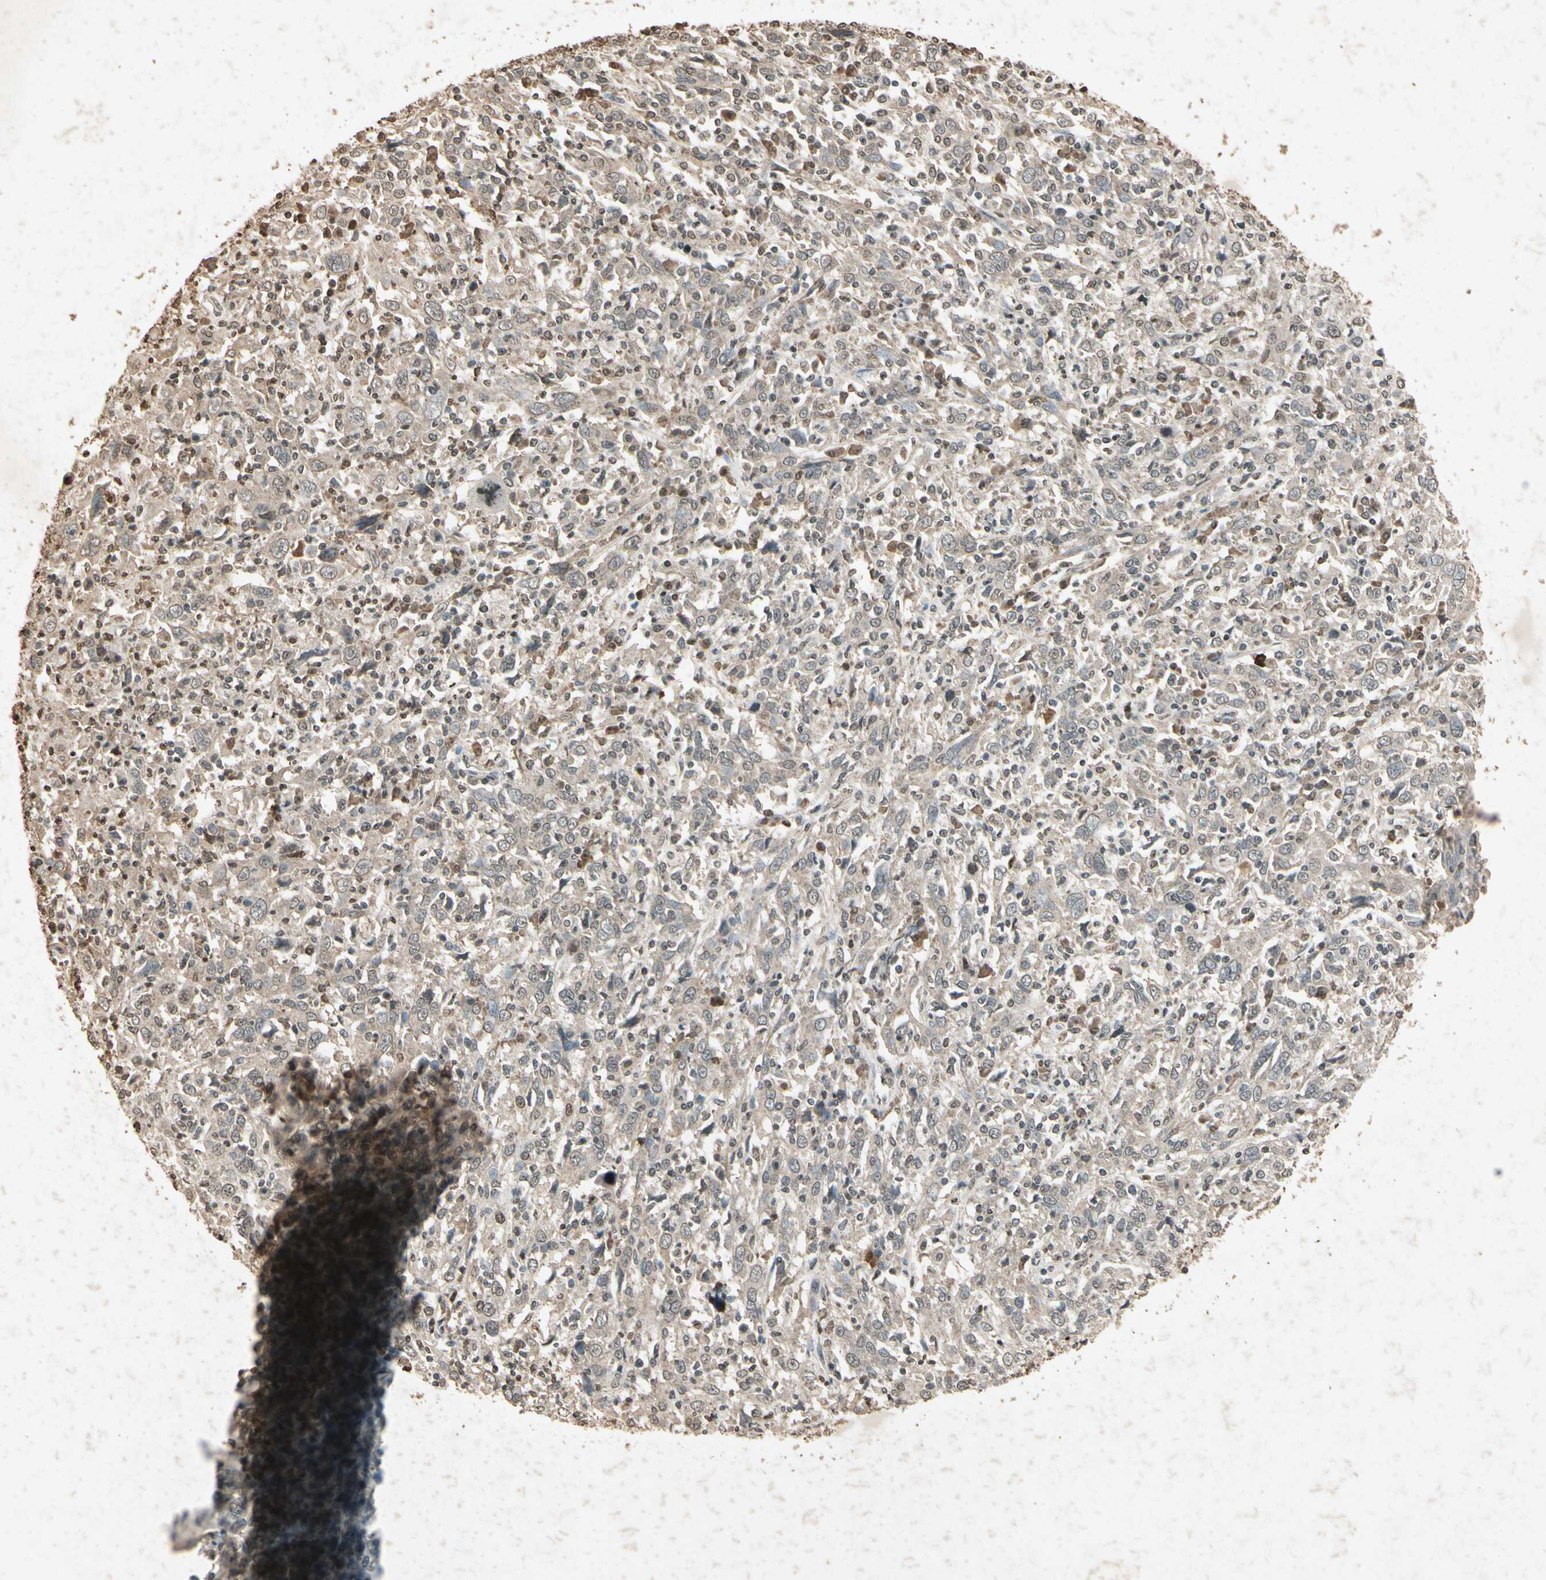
{"staining": {"intensity": "weak", "quantity": "25%-75%", "location": "cytoplasmic/membranous"}, "tissue": "cervical cancer", "cell_type": "Tumor cells", "image_type": "cancer", "snomed": [{"axis": "morphology", "description": "Squamous cell carcinoma, NOS"}, {"axis": "topography", "description": "Cervix"}], "caption": "Immunohistochemistry (IHC) of cervical cancer shows low levels of weak cytoplasmic/membranous expression in approximately 25%-75% of tumor cells.", "gene": "GC", "patient": {"sex": "female", "age": 46}}